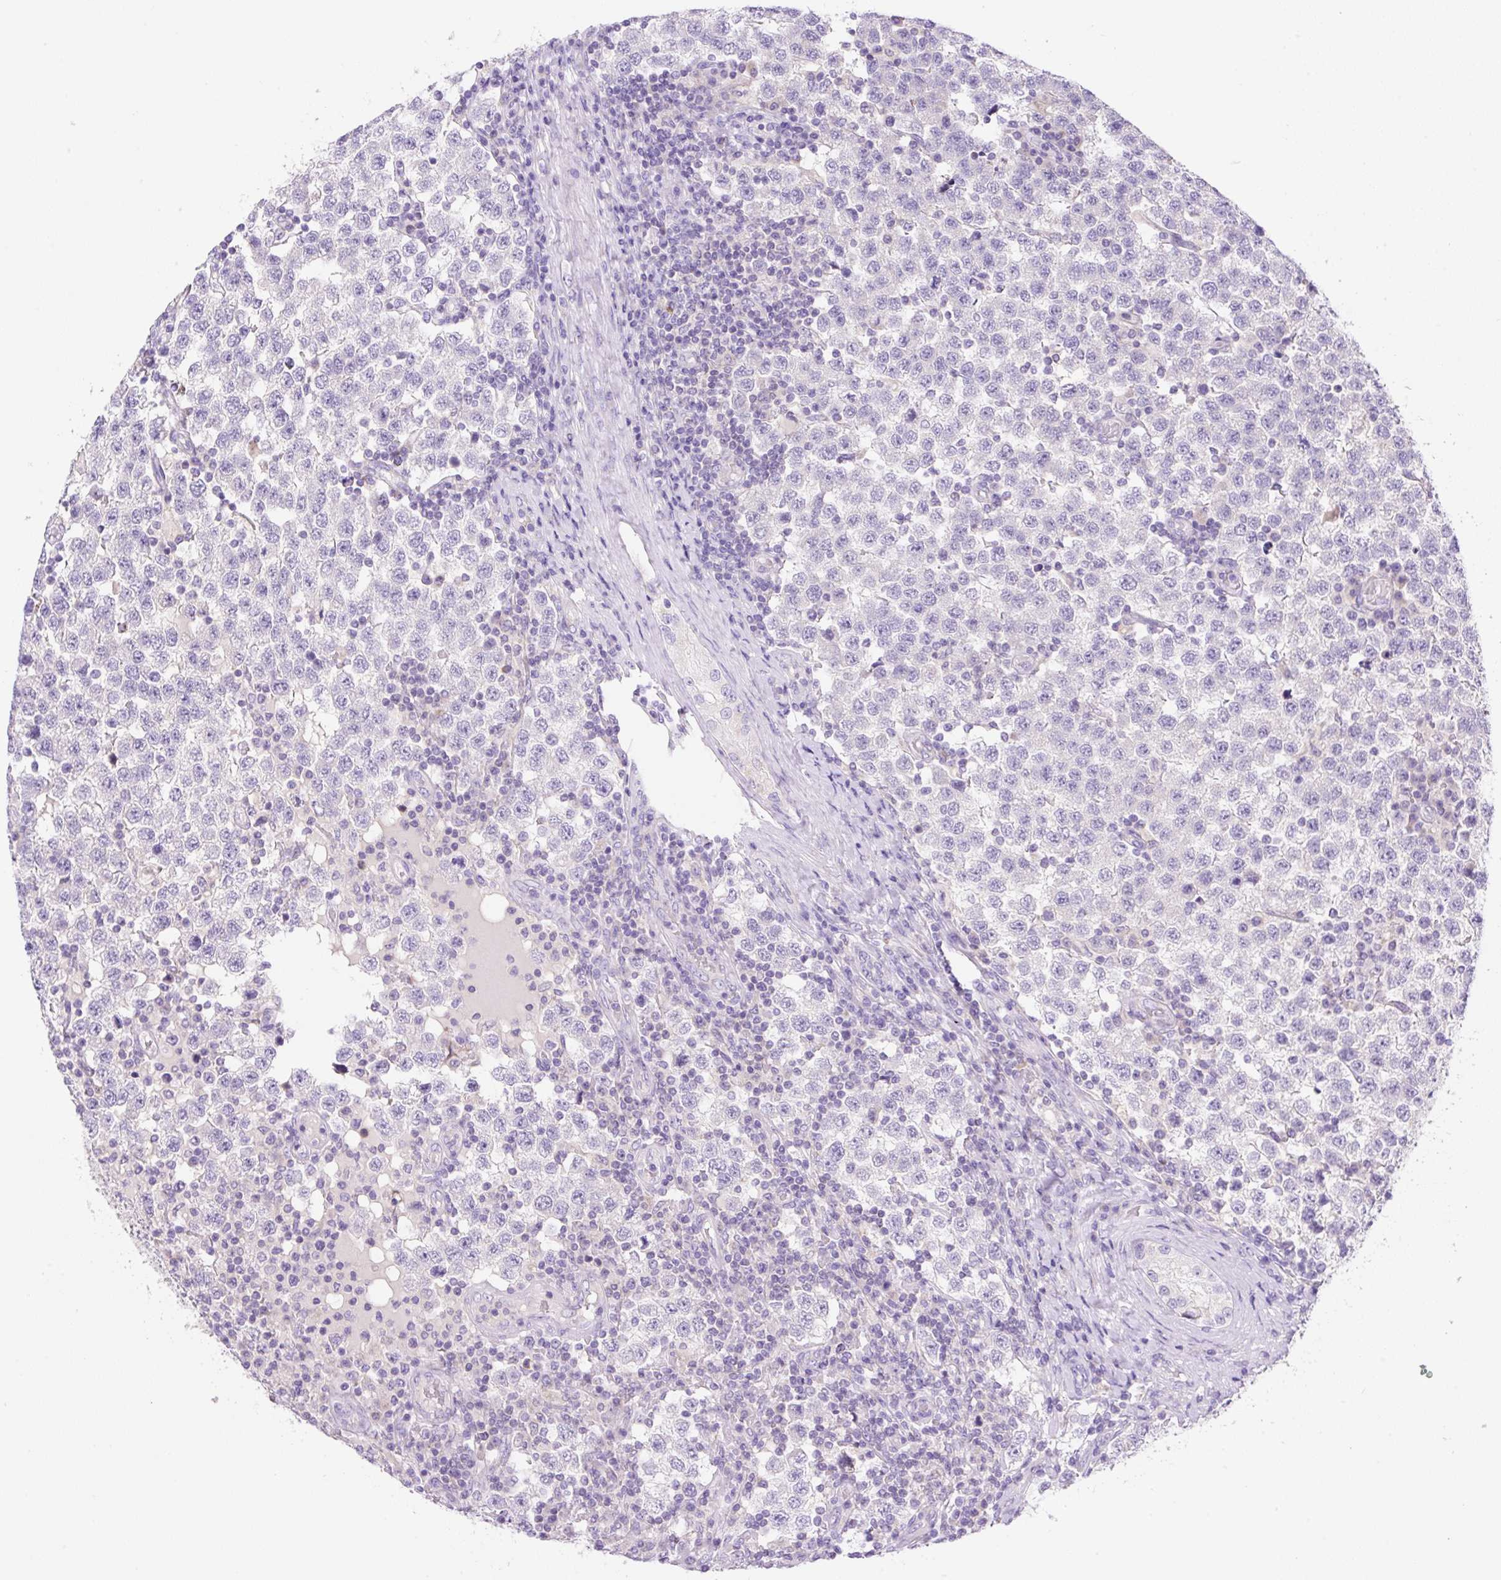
{"staining": {"intensity": "negative", "quantity": "none", "location": "none"}, "tissue": "testis cancer", "cell_type": "Tumor cells", "image_type": "cancer", "snomed": [{"axis": "morphology", "description": "Seminoma, NOS"}, {"axis": "topography", "description": "Testis"}], "caption": "Testis seminoma was stained to show a protein in brown. There is no significant positivity in tumor cells. Nuclei are stained in blue.", "gene": "NDST3", "patient": {"sex": "male", "age": 34}}